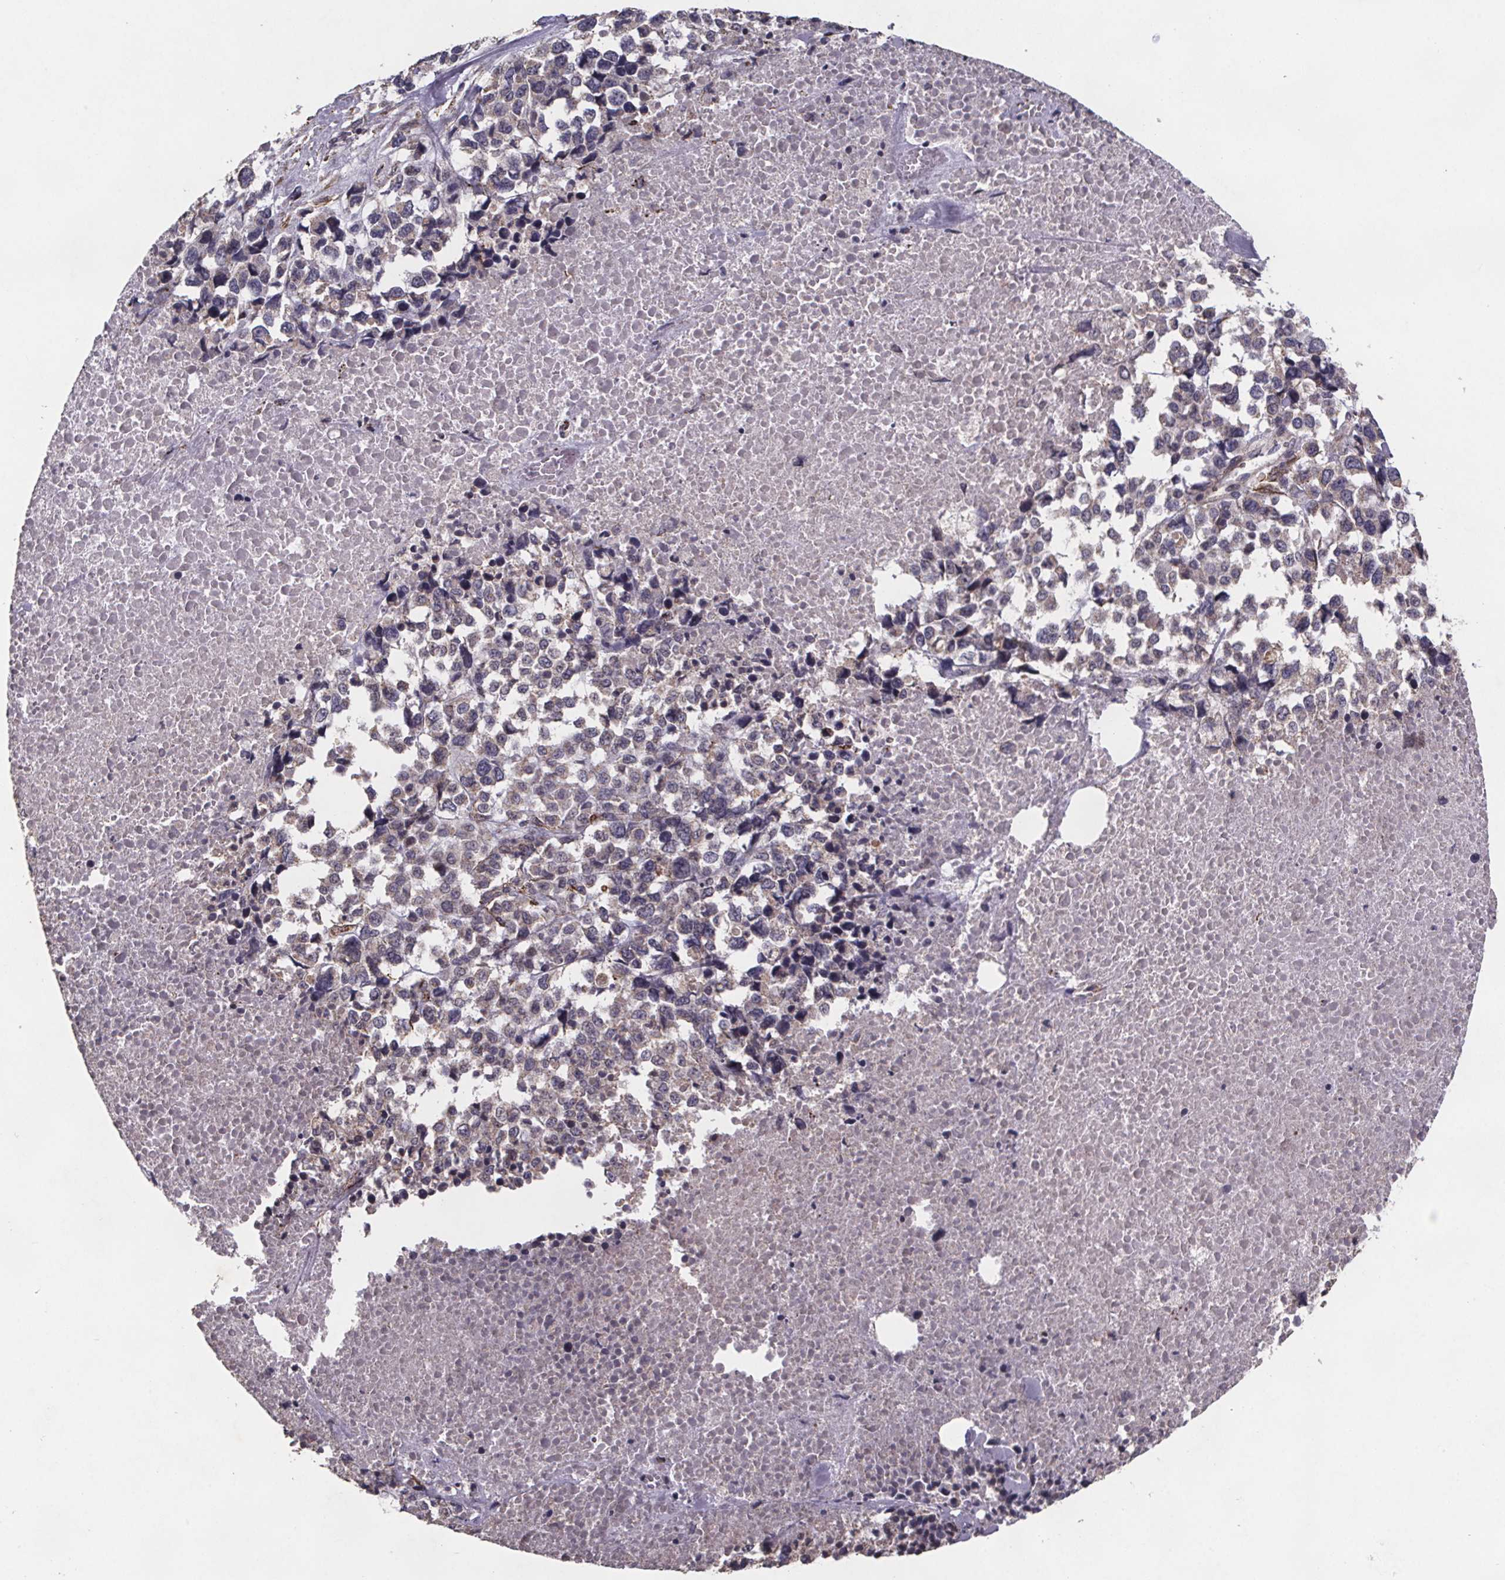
{"staining": {"intensity": "negative", "quantity": "none", "location": "none"}, "tissue": "melanoma", "cell_type": "Tumor cells", "image_type": "cancer", "snomed": [{"axis": "morphology", "description": "Malignant melanoma, Metastatic site"}, {"axis": "topography", "description": "Skin"}], "caption": "A micrograph of malignant melanoma (metastatic site) stained for a protein shows no brown staining in tumor cells.", "gene": "PALLD", "patient": {"sex": "male", "age": 84}}